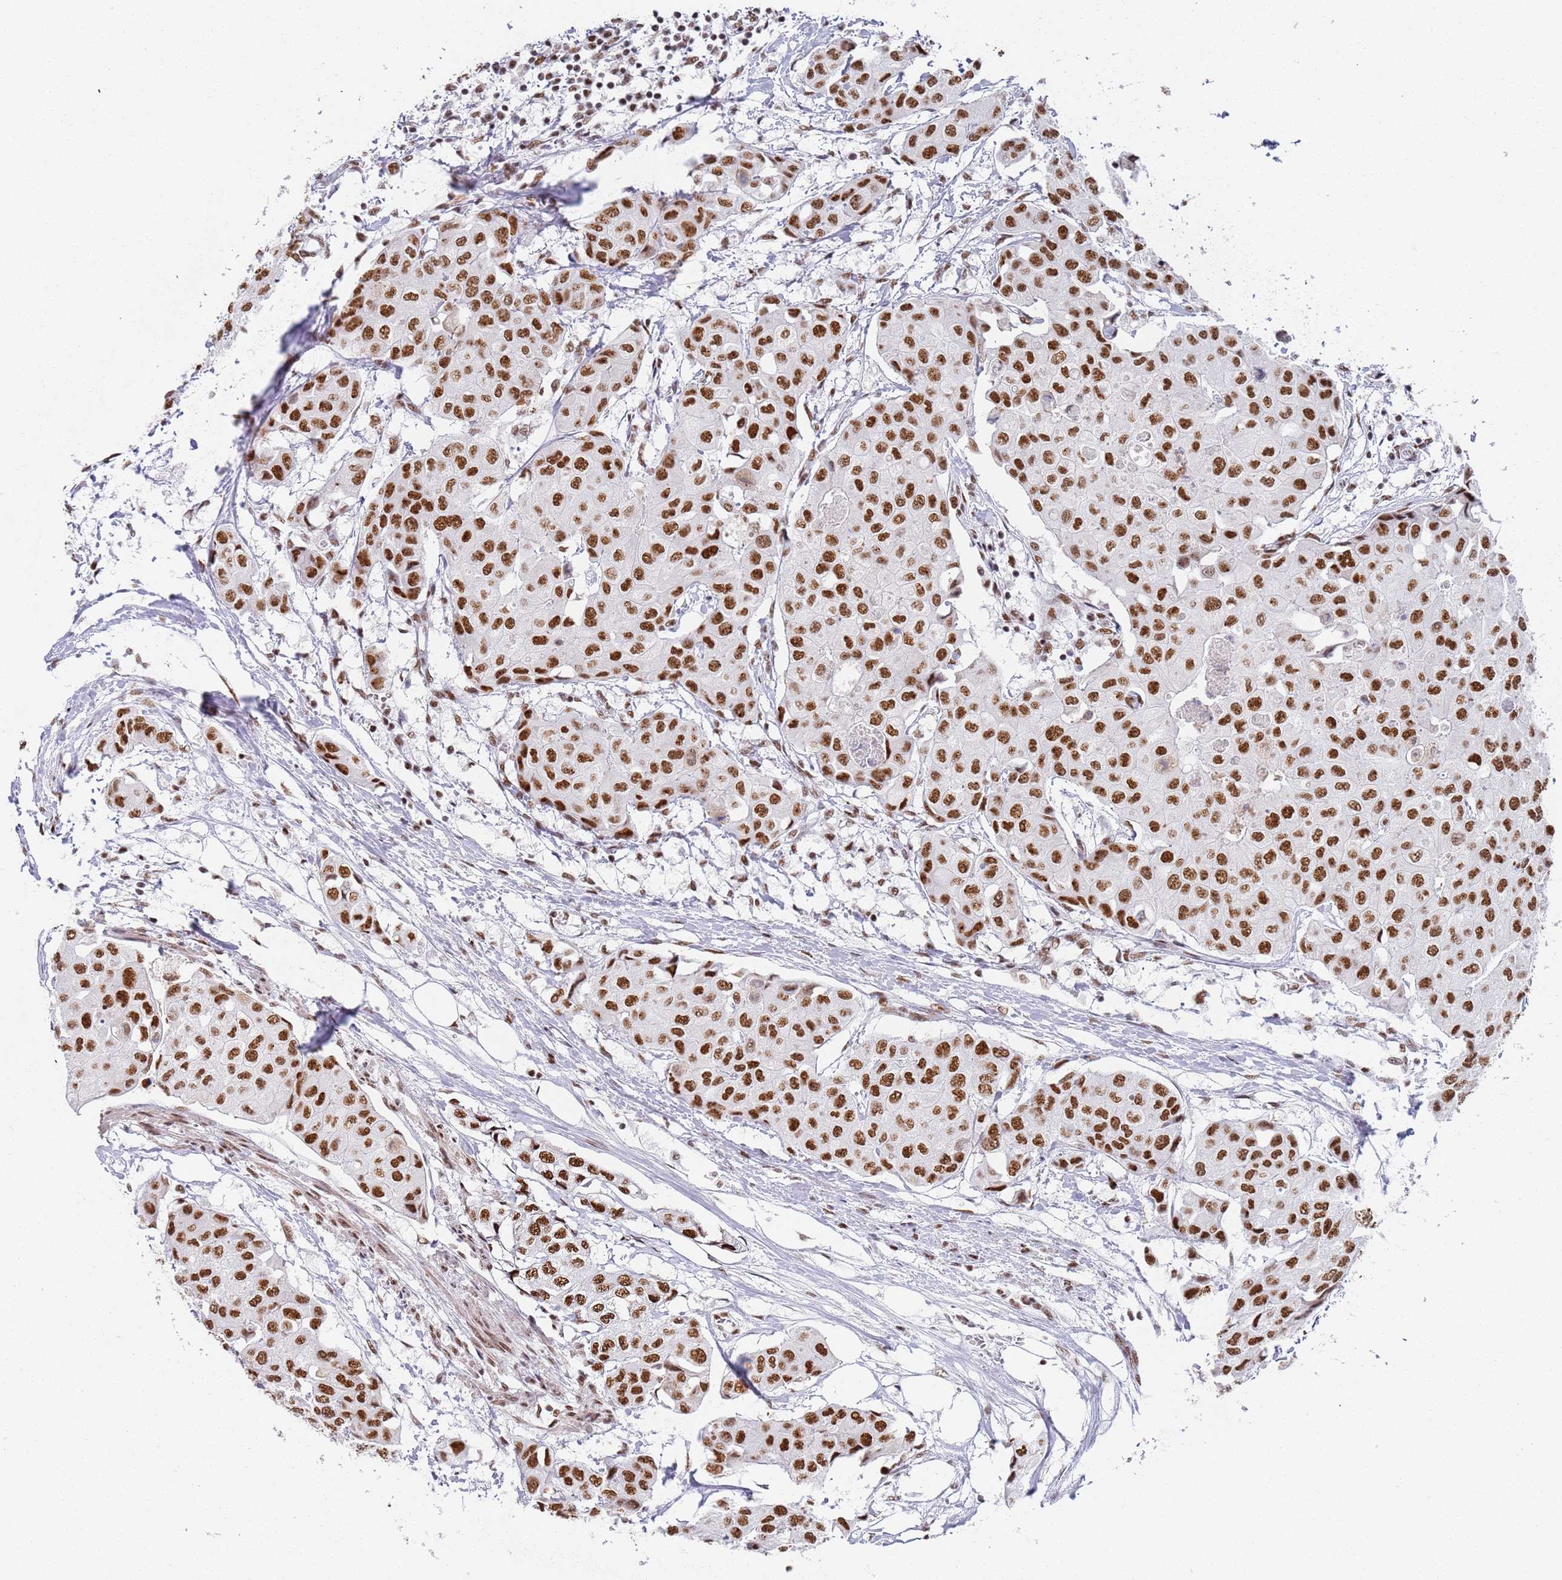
{"staining": {"intensity": "strong", "quantity": ">75%", "location": "nuclear"}, "tissue": "breast cancer", "cell_type": "Tumor cells", "image_type": "cancer", "snomed": [{"axis": "morphology", "description": "Duct carcinoma"}, {"axis": "topography", "description": "Breast"}, {"axis": "topography", "description": "Lymph node"}], "caption": "An image showing strong nuclear positivity in approximately >75% of tumor cells in breast intraductal carcinoma, as visualized by brown immunohistochemical staining.", "gene": "AKAP8L", "patient": {"sex": "female", "age": 80}}